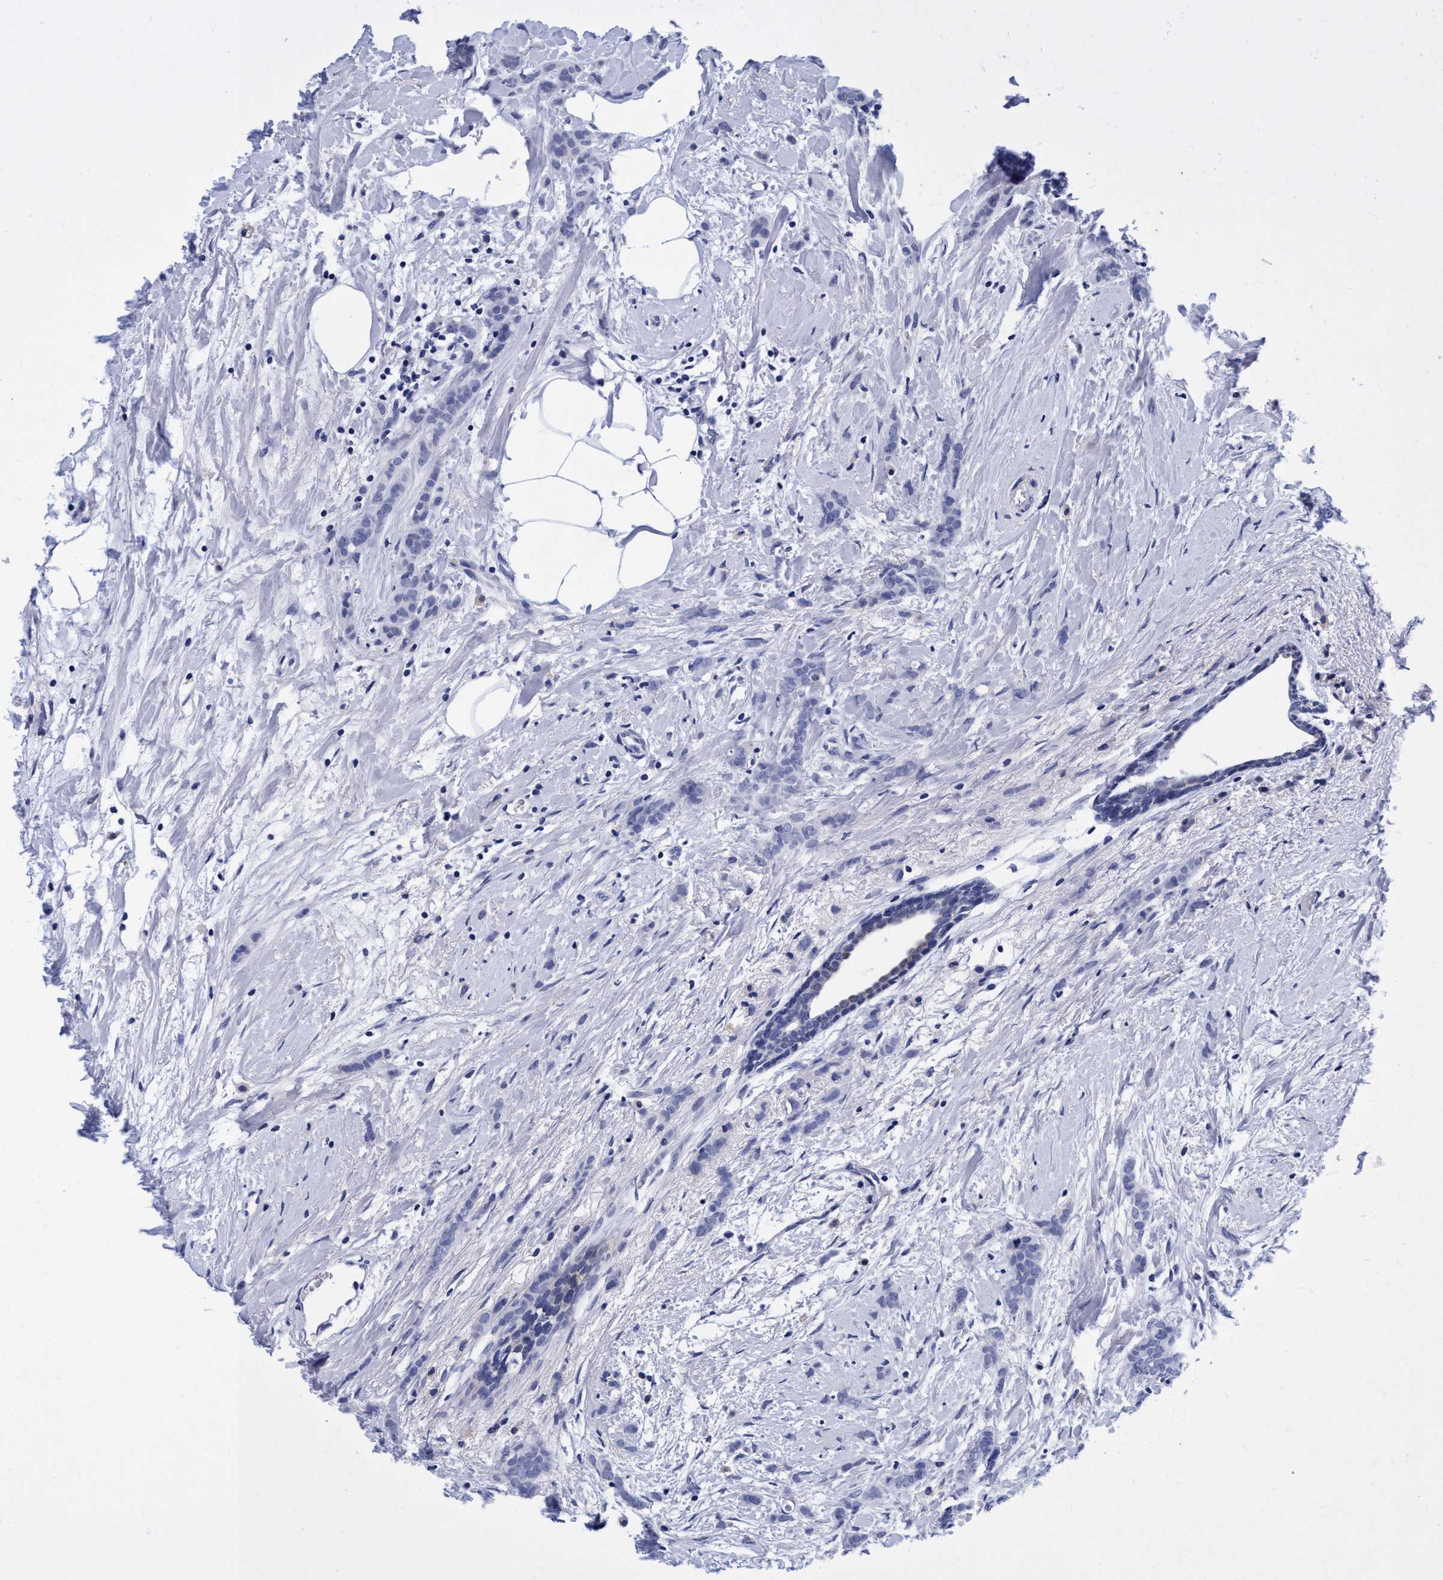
{"staining": {"intensity": "negative", "quantity": "none", "location": "none"}, "tissue": "breast cancer", "cell_type": "Tumor cells", "image_type": "cancer", "snomed": [{"axis": "morphology", "description": "Lobular carcinoma, in situ"}, {"axis": "morphology", "description": "Lobular carcinoma"}, {"axis": "topography", "description": "Breast"}], "caption": "IHC photomicrograph of neoplastic tissue: breast cancer (lobular carcinoma in situ) stained with DAB (3,3'-diaminobenzidine) displays no significant protein staining in tumor cells. The staining is performed using DAB (3,3'-diaminobenzidine) brown chromogen with nuclei counter-stained in using hematoxylin.", "gene": "PLPPR1", "patient": {"sex": "female", "age": 41}}